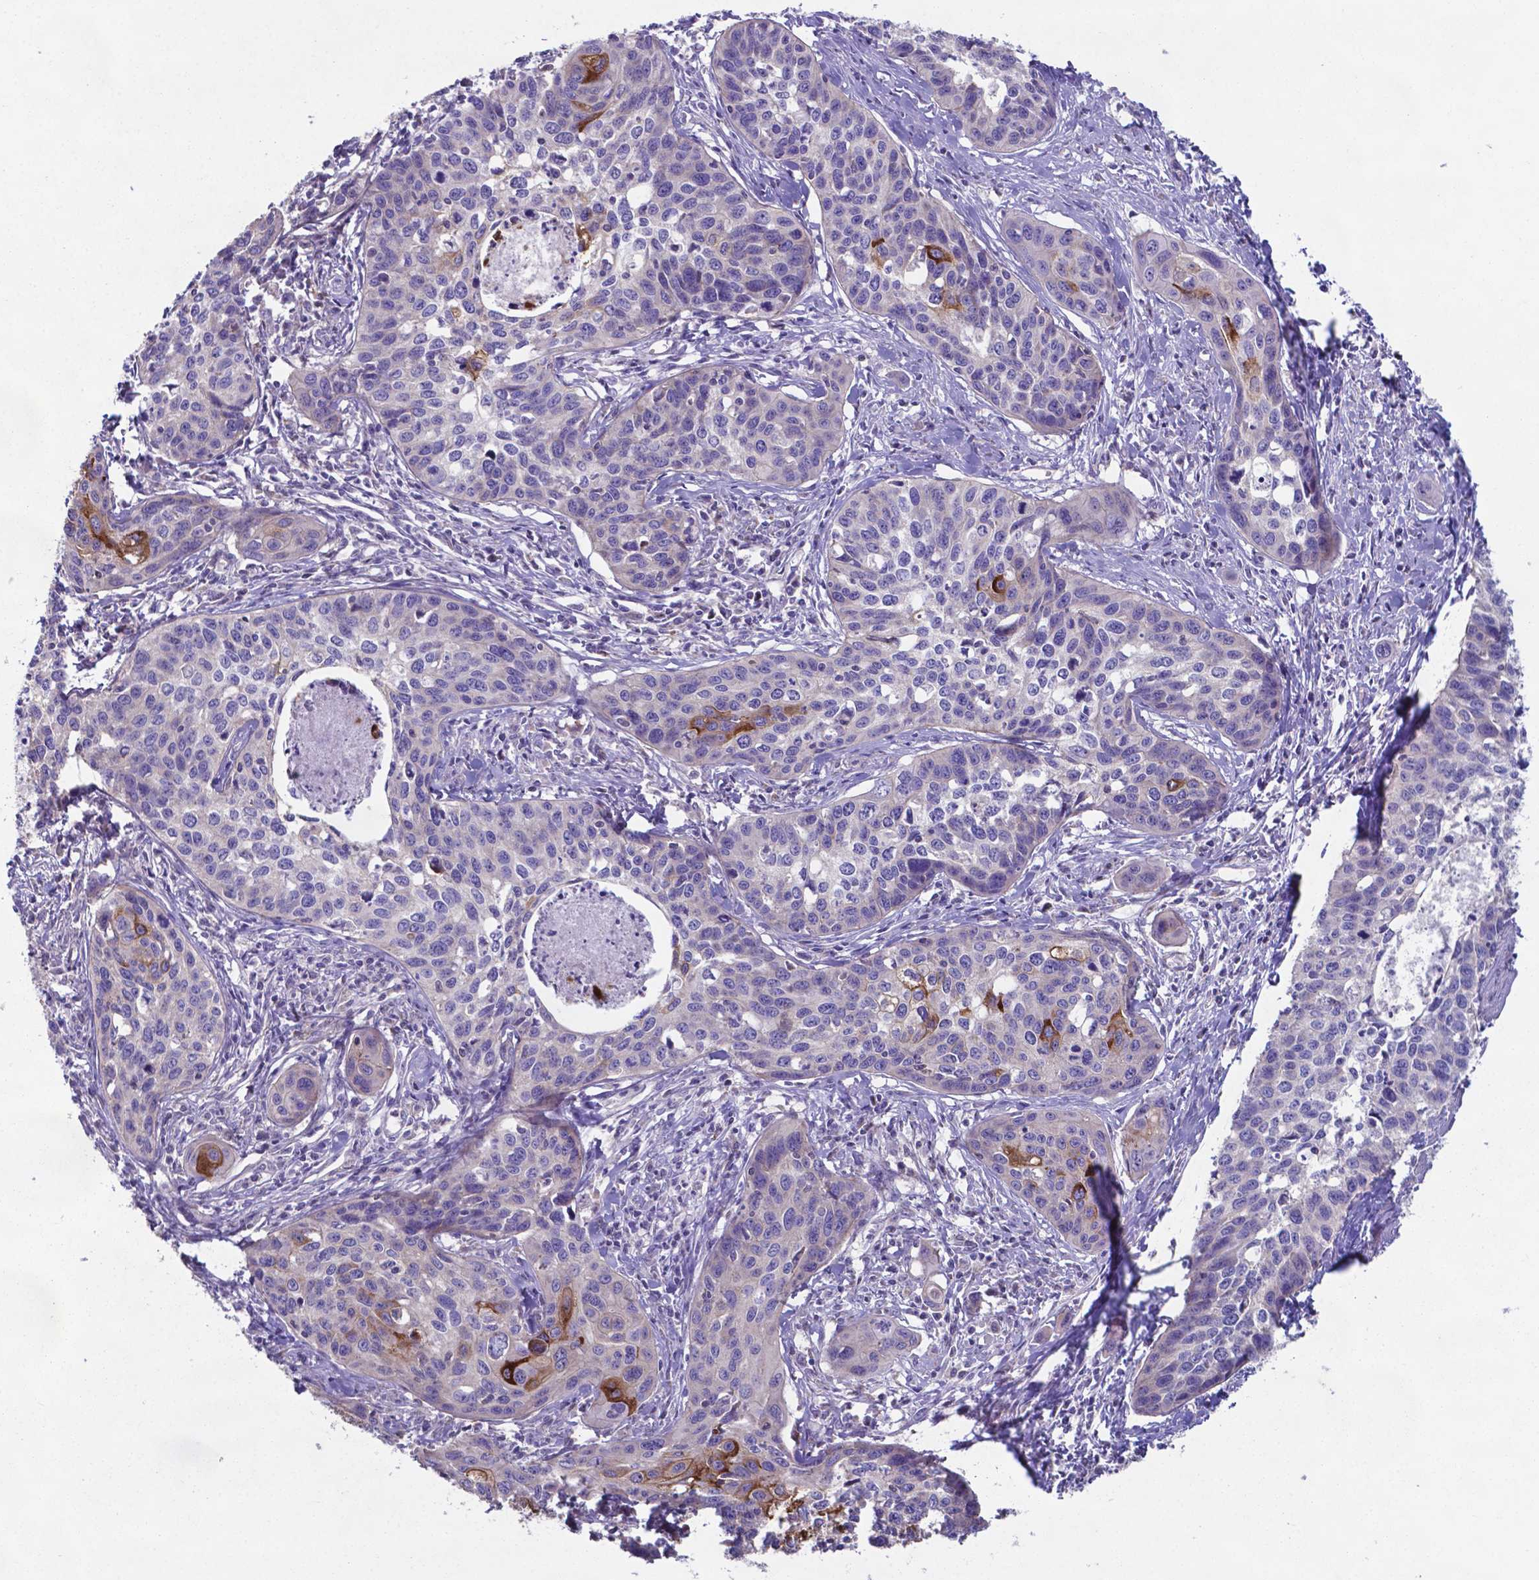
{"staining": {"intensity": "strong", "quantity": "<25%", "location": "cytoplasmic/membranous"}, "tissue": "cervical cancer", "cell_type": "Tumor cells", "image_type": "cancer", "snomed": [{"axis": "morphology", "description": "Squamous cell carcinoma, NOS"}, {"axis": "topography", "description": "Cervix"}], "caption": "Immunohistochemistry image of neoplastic tissue: human cervical squamous cell carcinoma stained using IHC displays medium levels of strong protein expression localized specifically in the cytoplasmic/membranous of tumor cells, appearing as a cytoplasmic/membranous brown color.", "gene": "TYRO3", "patient": {"sex": "female", "age": 31}}